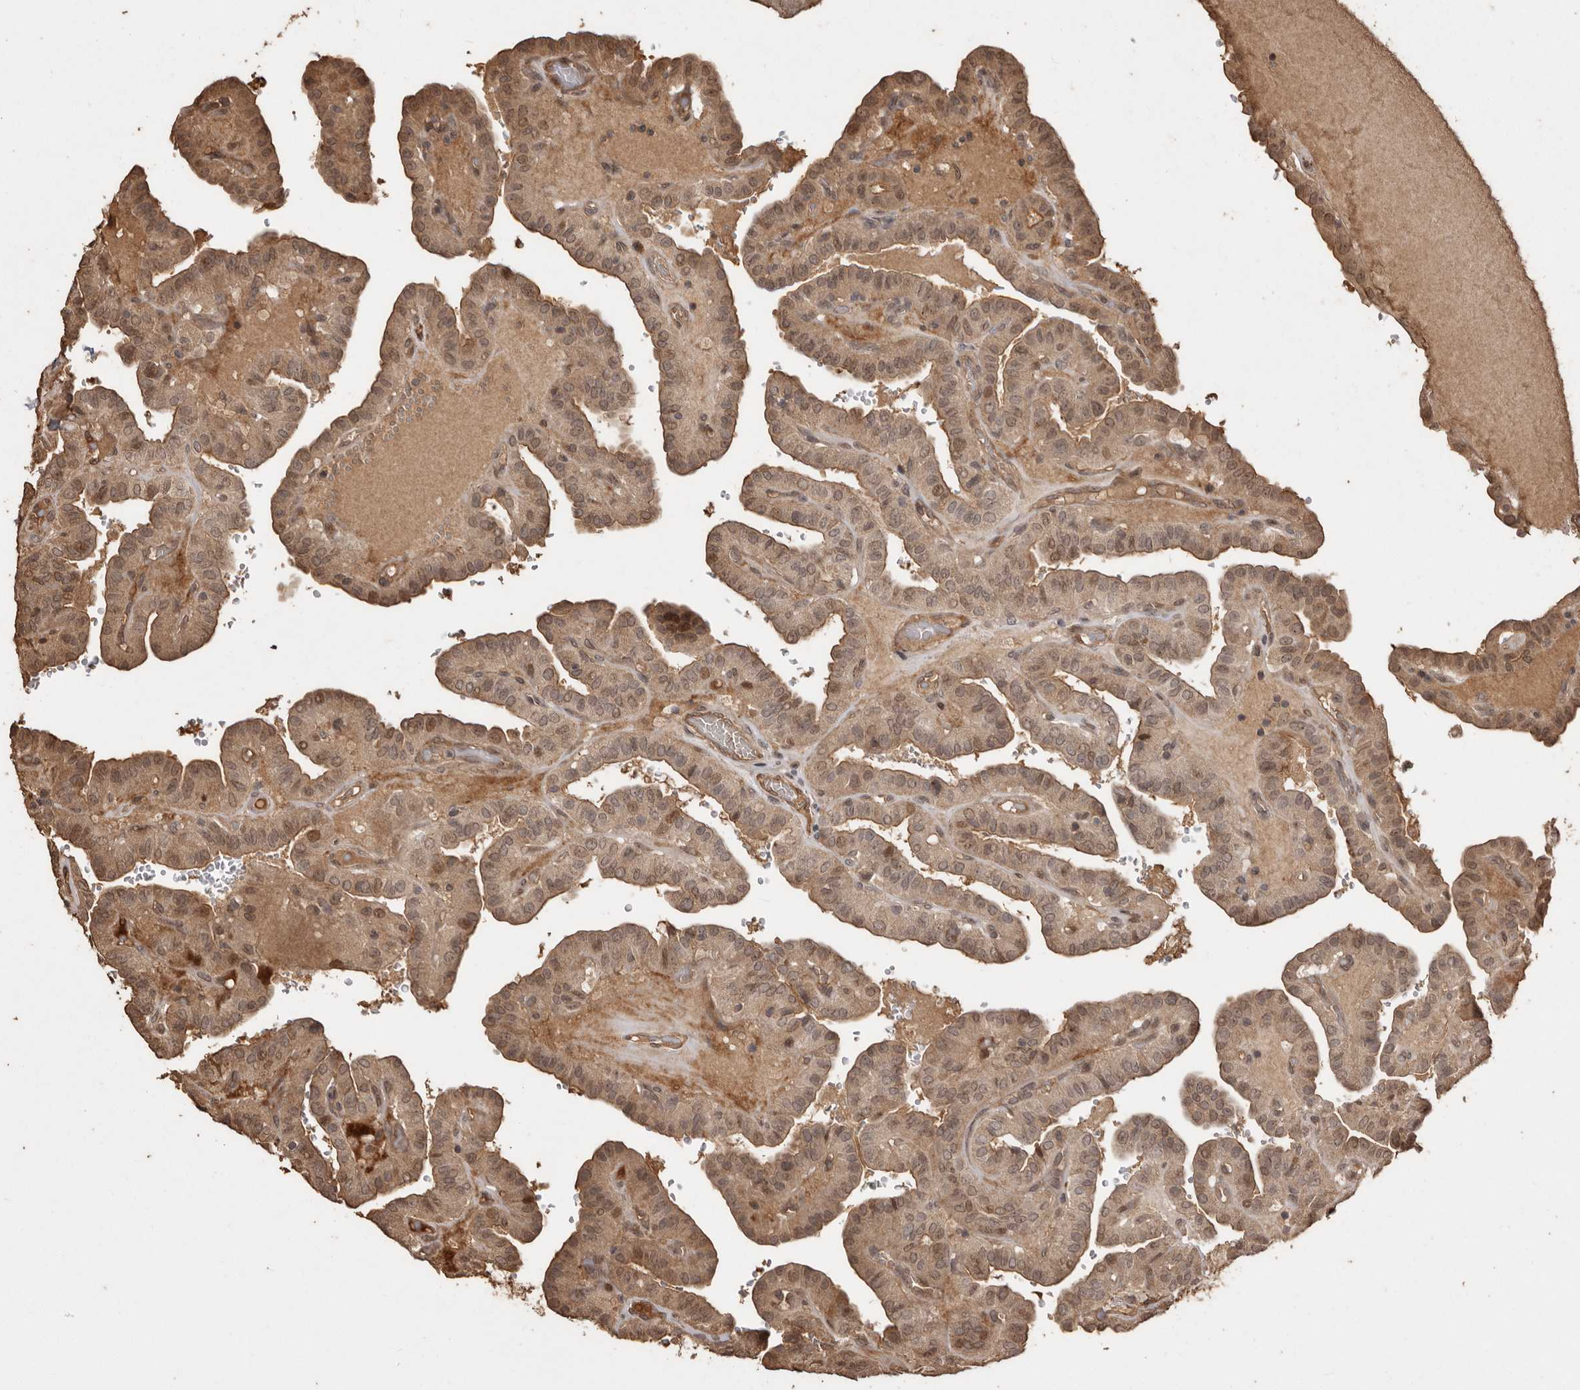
{"staining": {"intensity": "weak", "quantity": ">75%", "location": "cytoplasmic/membranous,nuclear"}, "tissue": "thyroid cancer", "cell_type": "Tumor cells", "image_type": "cancer", "snomed": [{"axis": "morphology", "description": "Papillary adenocarcinoma, NOS"}, {"axis": "topography", "description": "Thyroid gland"}], "caption": "Weak cytoplasmic/membranous and nuclear expression for a protein is present in approximately >75% of tumor cells of thyroid cancer using immunohistochemistry (IHC).", "gene": "NUP43", "patient": {"sex": "male", "age": 77}}